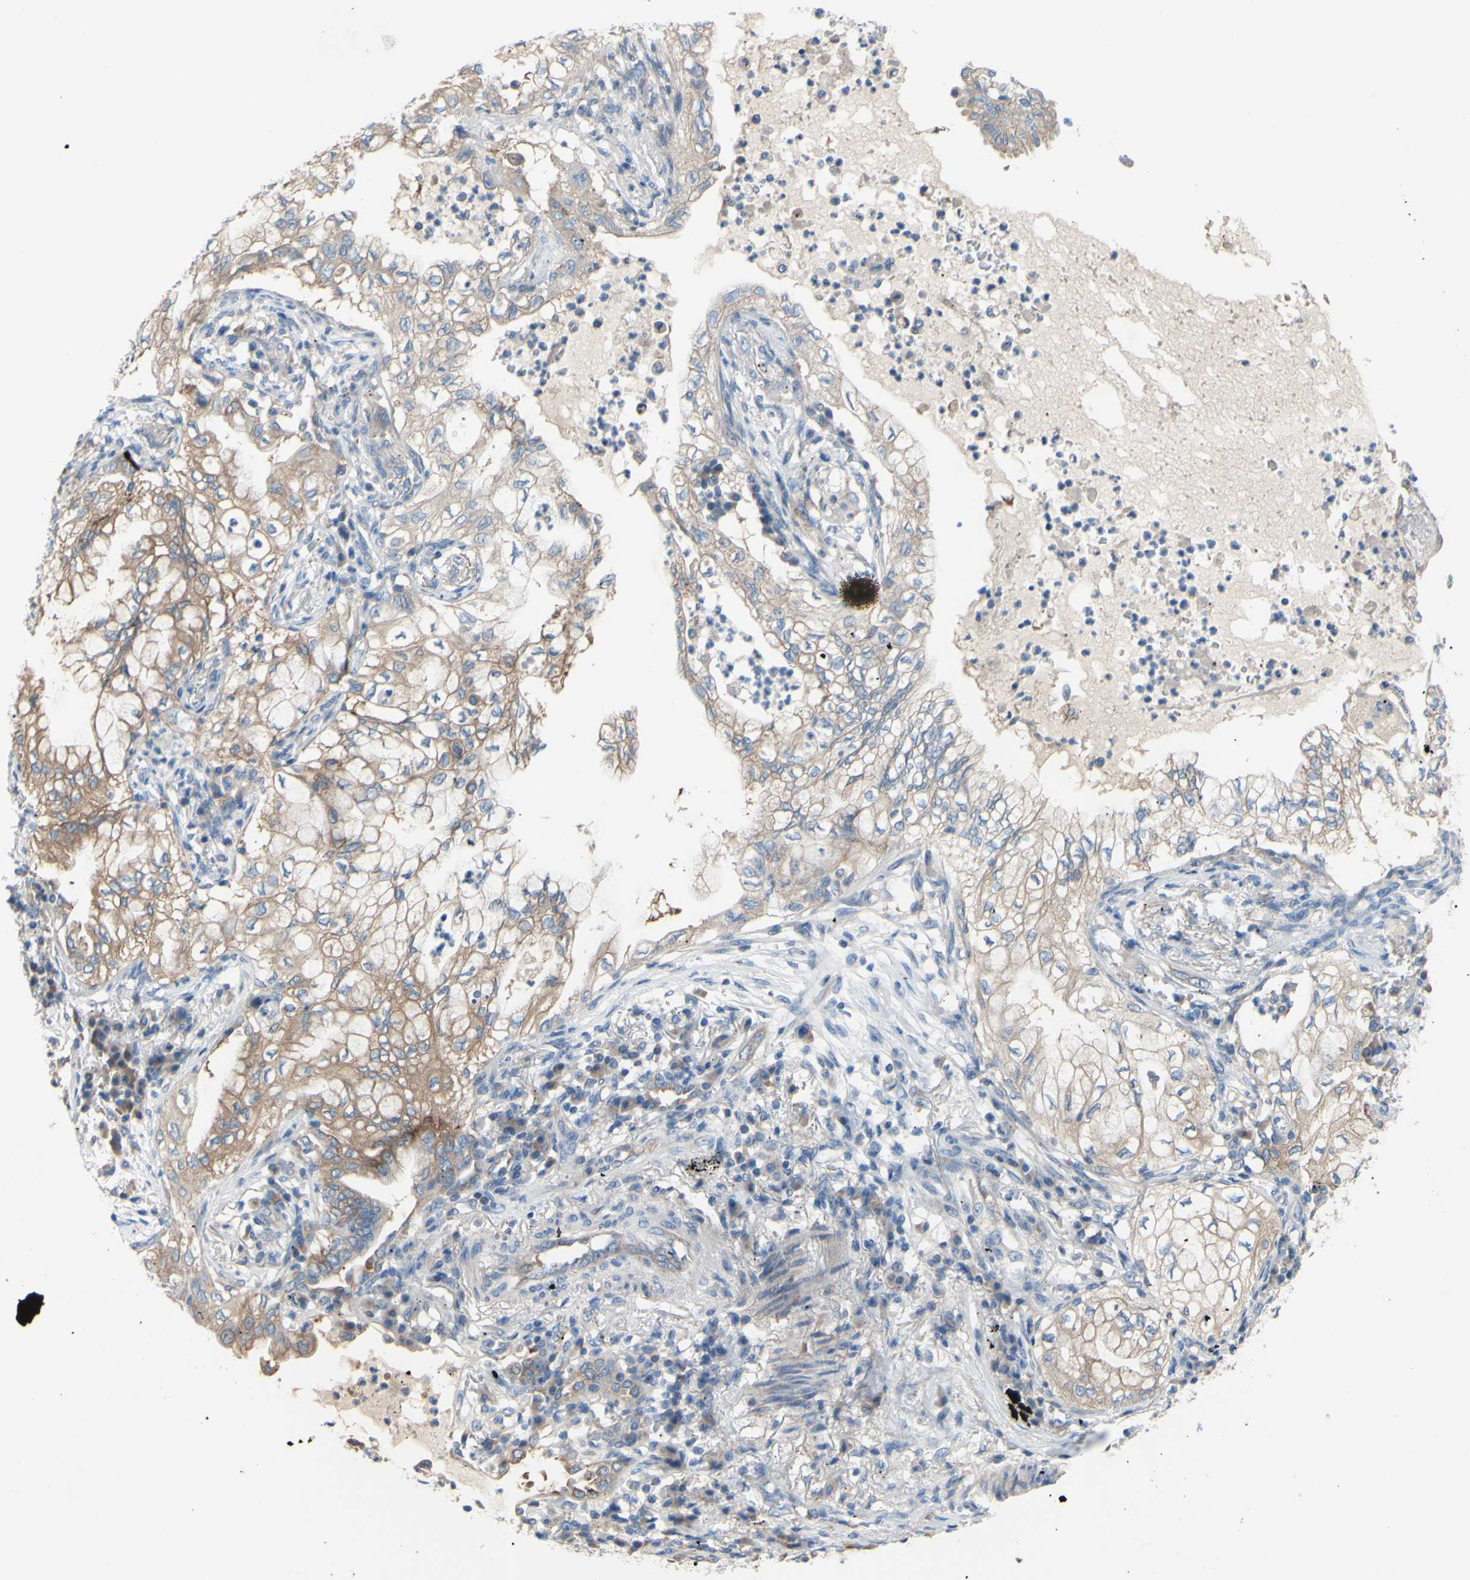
{"staining": {"intensity": "weak", "quantity": "25%-75%", "location": "cytoplasmic/membranous"}, "tissue": "lung cancer", "cell_type": "Tumor cells", "image_type": "cancer", "snomed": [{"axis": "morphology", "description": "Adenocarcinoma, NOS"}, {"axis": "topography", "description": "Lung"}], "caption": "Immunohistochemical staining of human lung cancer (adenocarcinoma) demonstrates low levels of weak cytoplasmic/membranous protein staining in about 25%-75% of tumor cells.", "gene": "TMEM59L", "patient": {"sex": "female", "age": 70}}